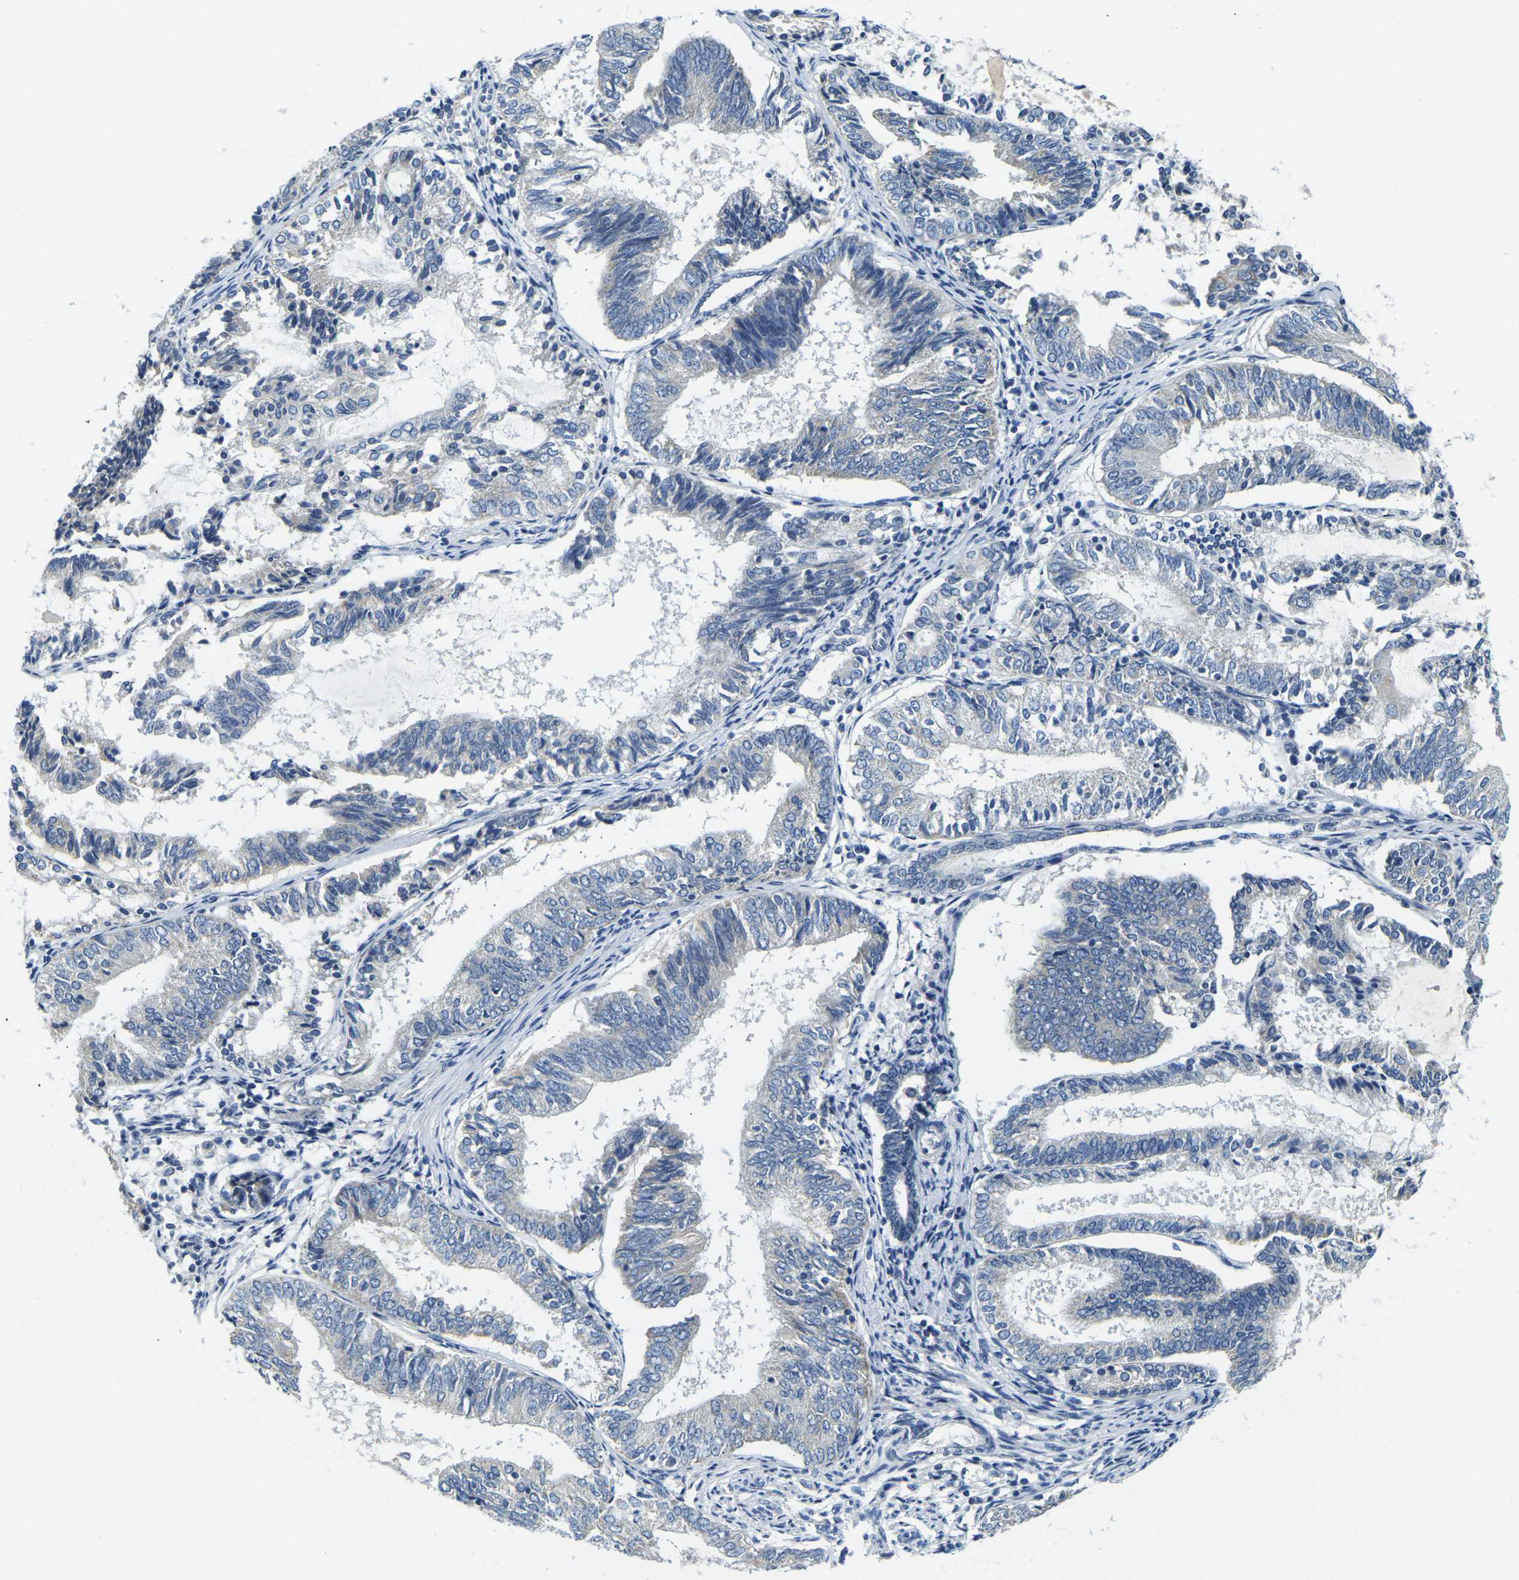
{"staining": {"intensity": "negative", "quantity": "none", "location": "none"}, "tissue": "endometrial cancer", "cell_type": "Tumor cells", "image_type": "cancer", "snomed": [{"axis": "morphology", "description": "Adenocarcinoma, NOS"}, {"axis": "topography", "description": "Endometrium"}], "caption": "The histopathology image reveals no significant positivity in tumor cells of endometrial adenocarcinoma.", "gene": "SHISAL2B", "patient": {"sex": "female", "age": 81}}